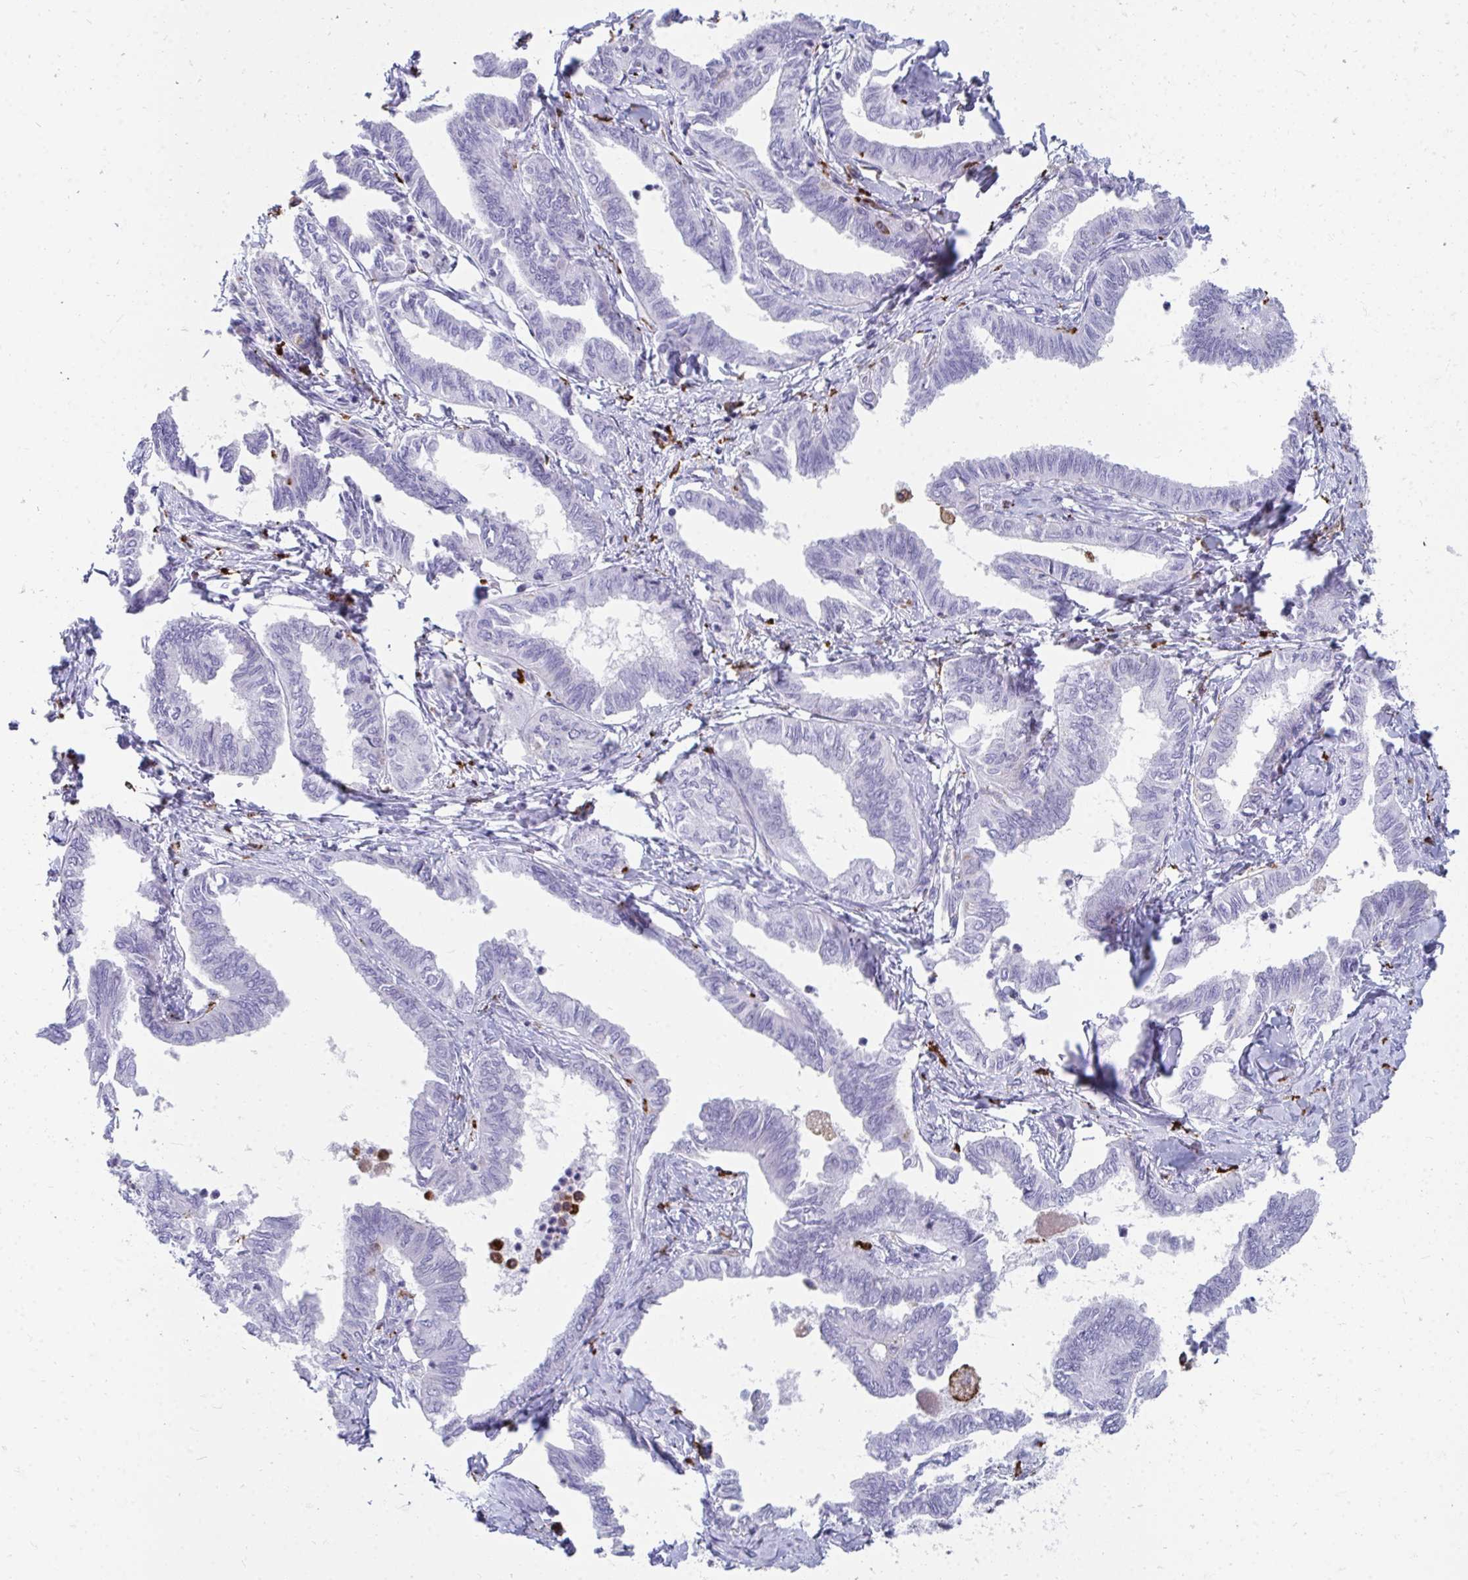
{"staining": {"intensity": "negative", "quantity": "none", "location": "none"}, "tissue": "ovarian cancer", "cell_type": "Tumor cells", "image_type": "cancer", "snomed": [{"axis": "morphology", "description": "Carcinoma, endometroid"}, {"axis": "topography", "description": "Ovary"}], "caption": "Photomicrograph shows no protein expression in tumor cells of ovarian cancer tissue.", "gene": "CD163", "patient": {"sex": "female", "age": 70}}